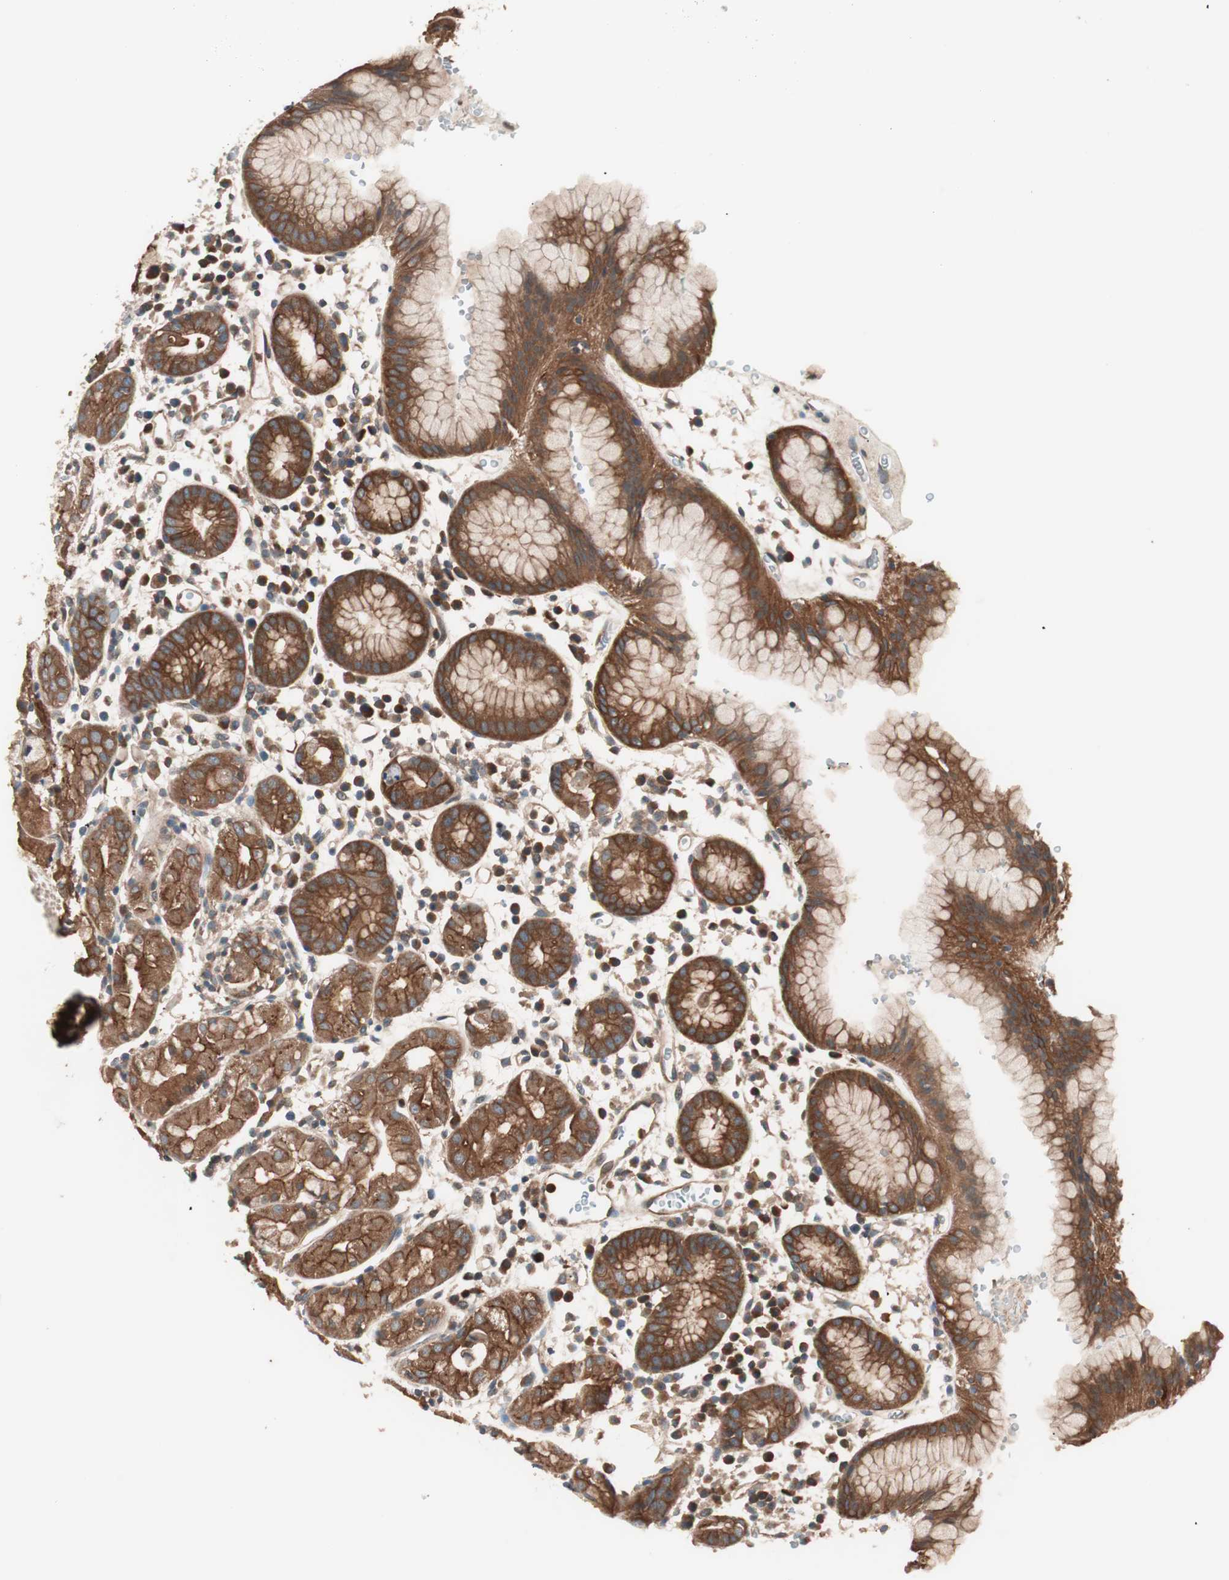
{"staining": {"intensity": "strong", "quantity": ">75%", "location": "cytoplasmic/membranous"}, "tissue": "stomach", "cell_type": "Glandular cells", "image_type": "normal", "snomed": [{"axis": "morphology", "description": "Normal tissue, NOS"}, {"axis": "topography", "description": "Stomach"}, {"axis": "topography", "description": "Stomach, lower"}], "caption": "An immunohistochemistry image of benign tissue is shown. Protein staining in brown highlights strong cytoplasmic/membranous positivity in stomach within glandular cells.", "gene": "TSG101", "patient": {"sex": "female", "age": 75}}